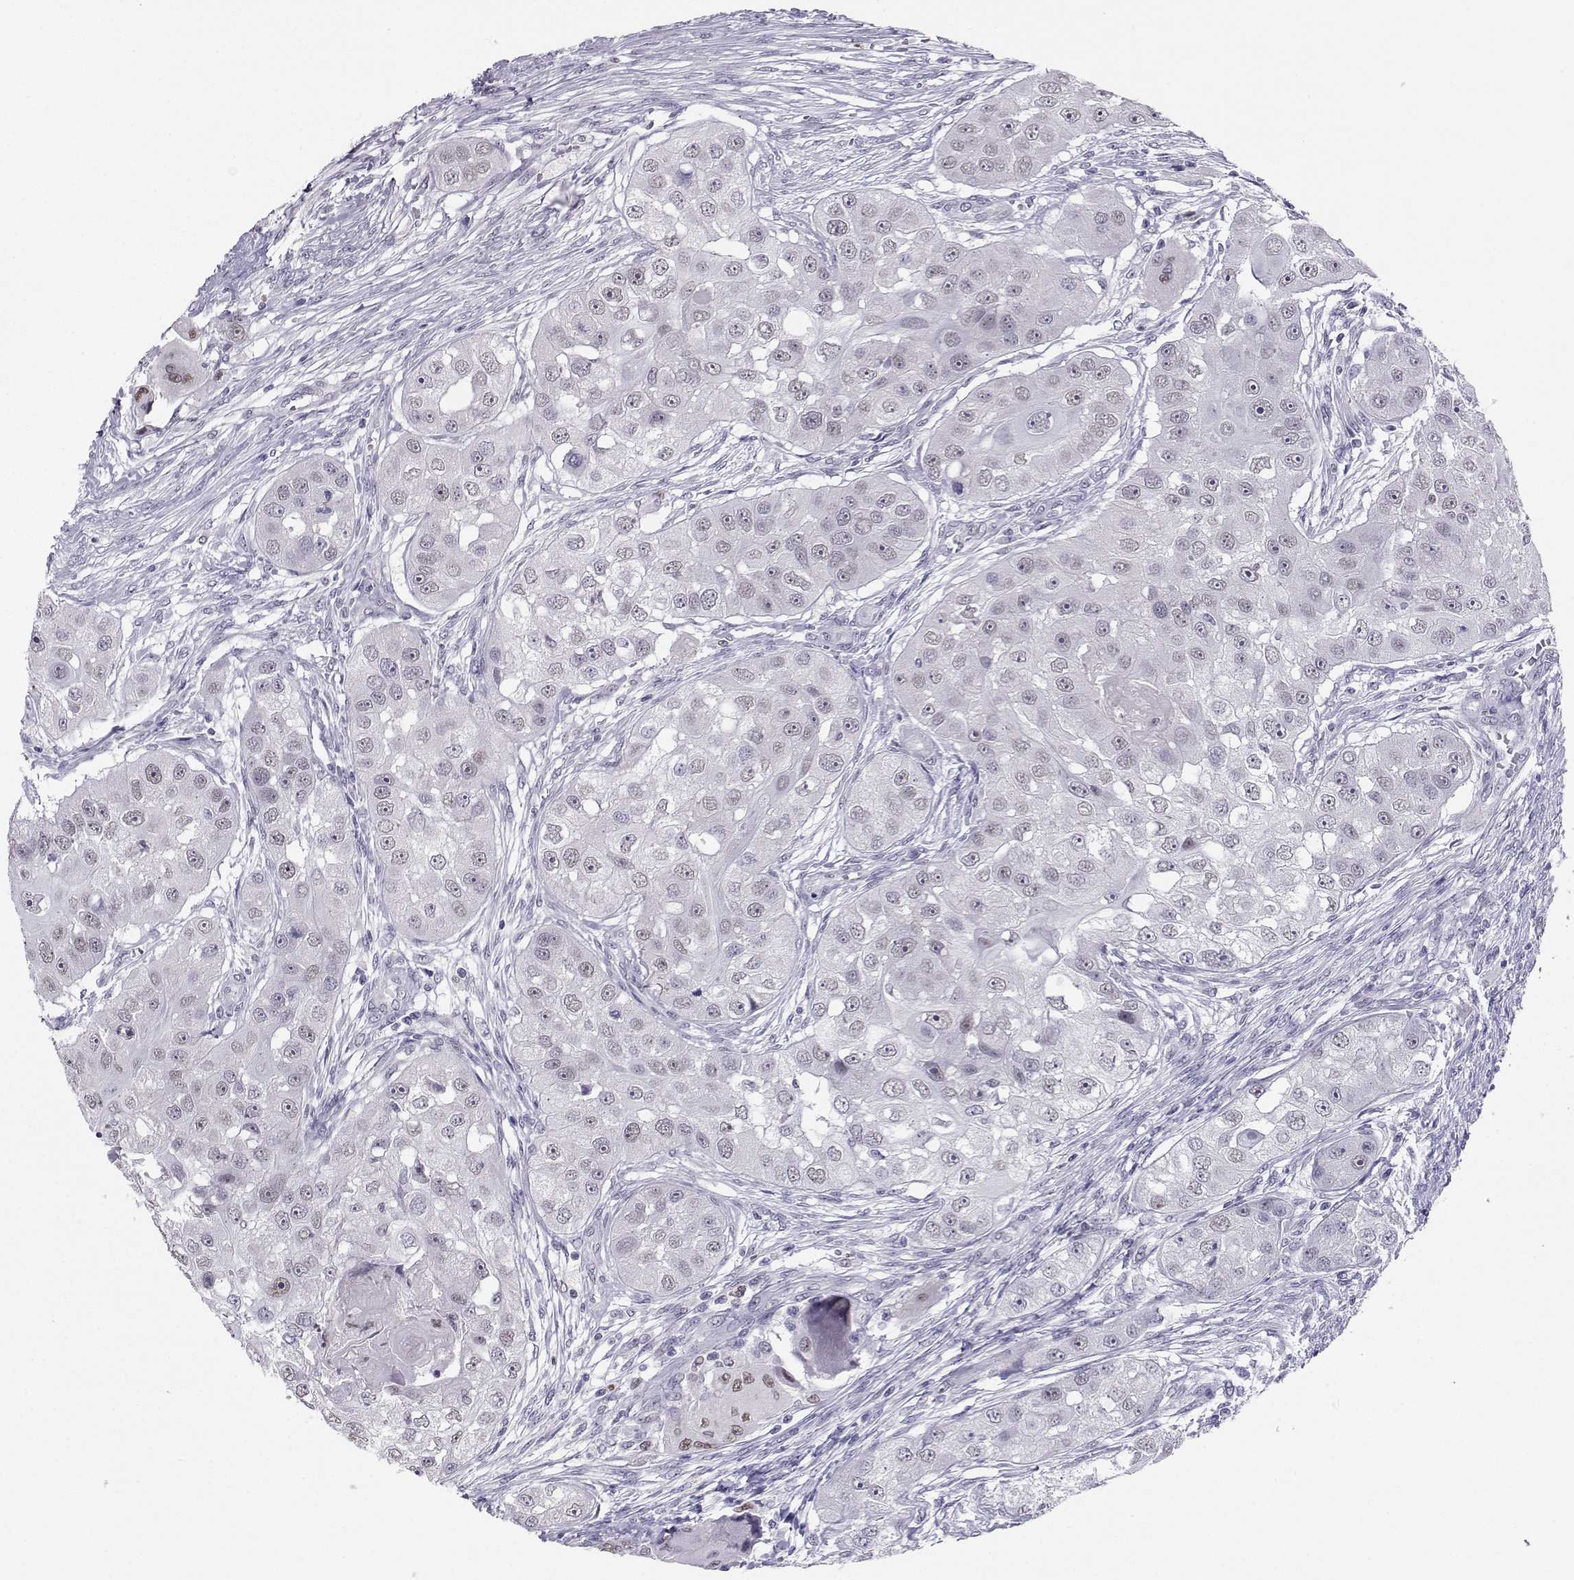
{"staining": {"intensity": "negative", "quantity": "none", "location": "none"}, "tissue": "head and neck cancer", "cell_type": "Tumor cells", "image_type": "cancer", "snomed": [{"axis": "morphology", "description": "Squamous cell carcinoma, NOS"}, {"axis": "topography", "description": "Head-Neck"}], "caption": "An immunohistochemistry (IHC) photomicrograph of head and neck cancer (squamous cell carcinoma) is shown. There is no staining in tumor cells of head and neck cancer (squamous cell carcinoma). The staining is performed using DAB brown chromogen with nuclei counter-stained in using hematoxylin.", "gene": "TEDC2", "patient": {"sex": "male", "age": 51}}